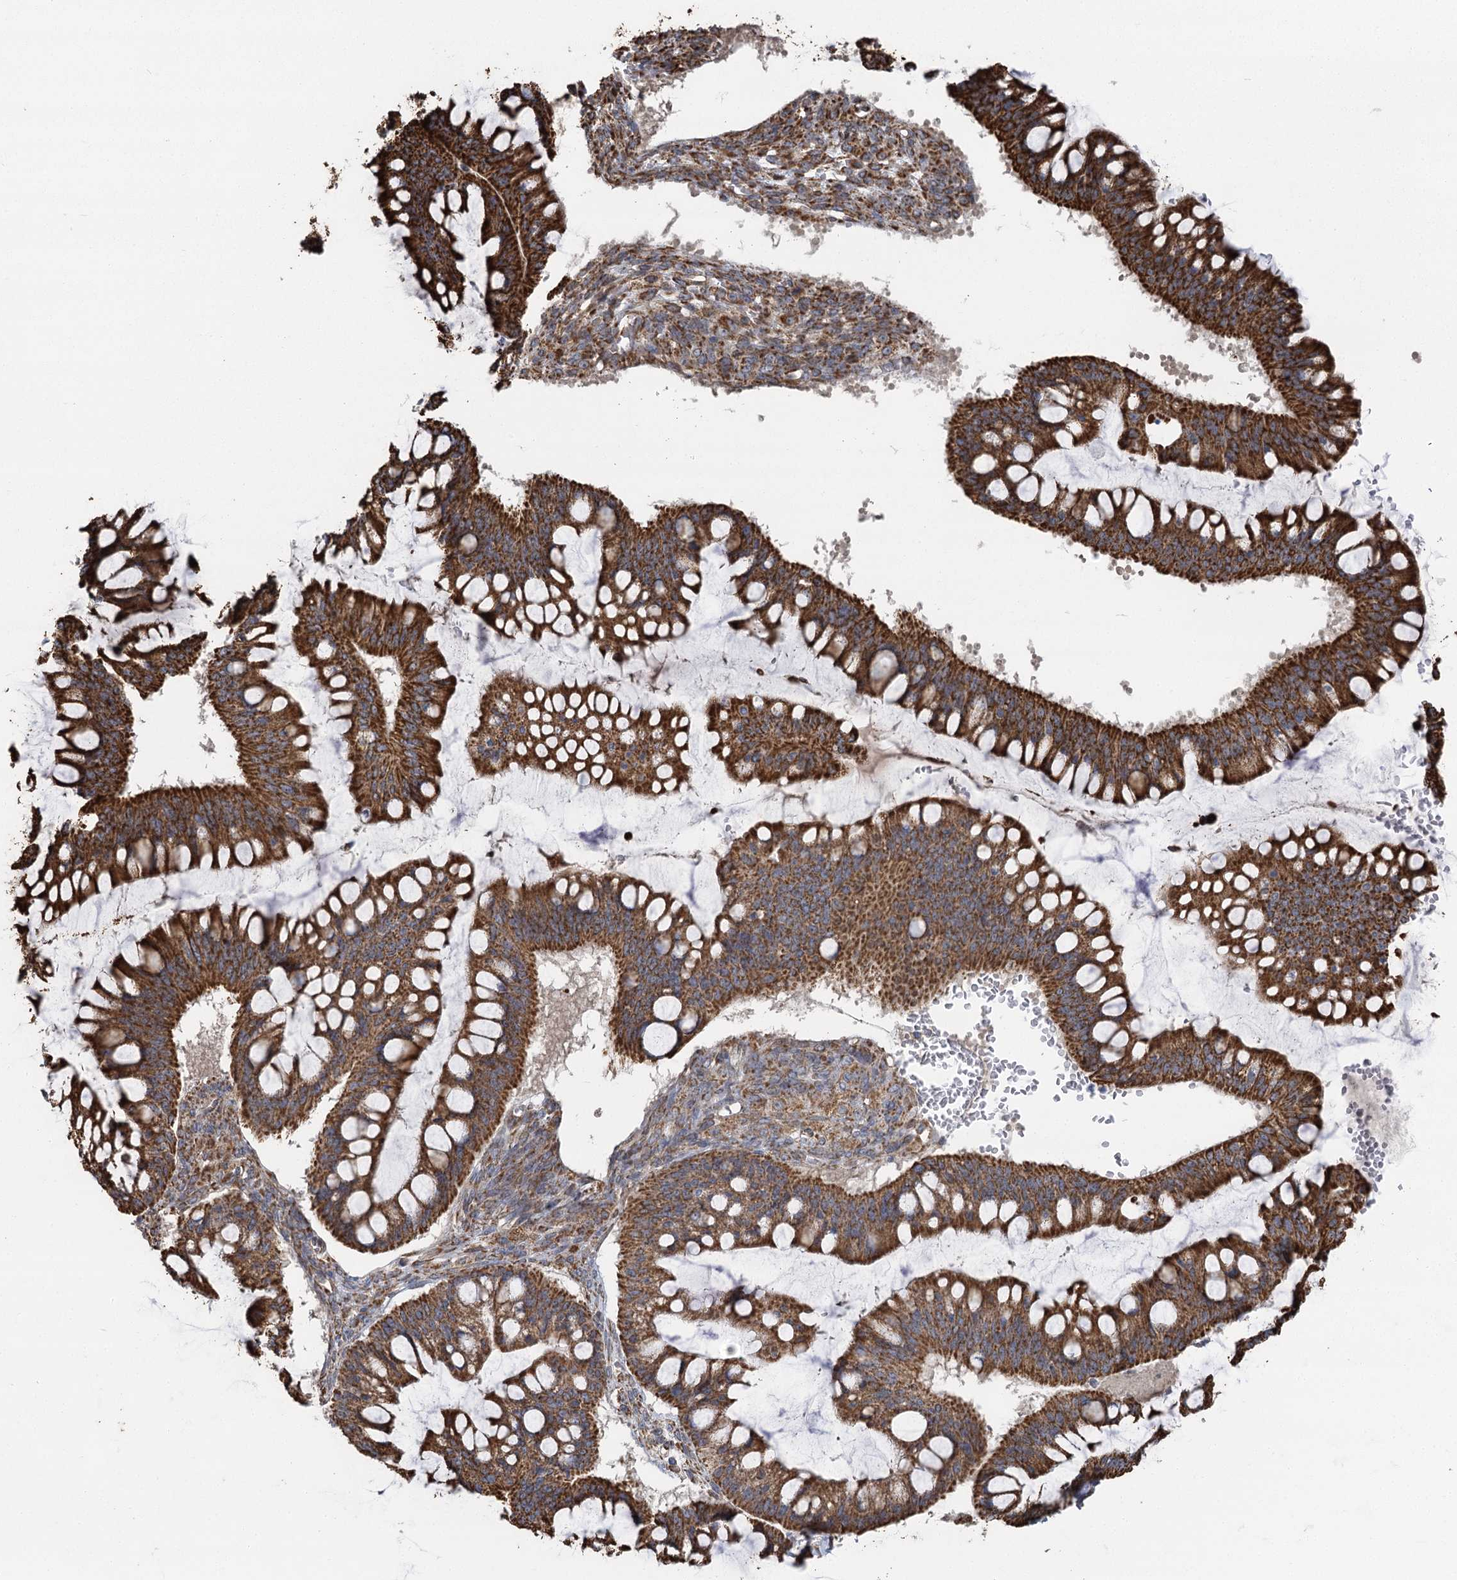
{"staining": {"intensity": "moderate", "quantity": ">75%", "location": "cytoplasmic/membranous"}, "tissue": "ovarian cancer", "cell_type": "Tumor cells", "image_type": "cancer", "snomed": [{"axis": "morphology", "description": "Cystadenocarcinoma, mucinous, NOS"}, {"axis": "topography", "description": "Ovary"}], "caption": "Immunohistochemistry photomicrograph of ovarian cancer (mucinous cystadenocarcinoma) stained for a protein (brown), which exhibits medium levels of moderate cytoplasmic/membranous positivity in about >75% of tumor cells.", "gene": "IL11RA", "patient": {"sex": "female", "age": 73}}